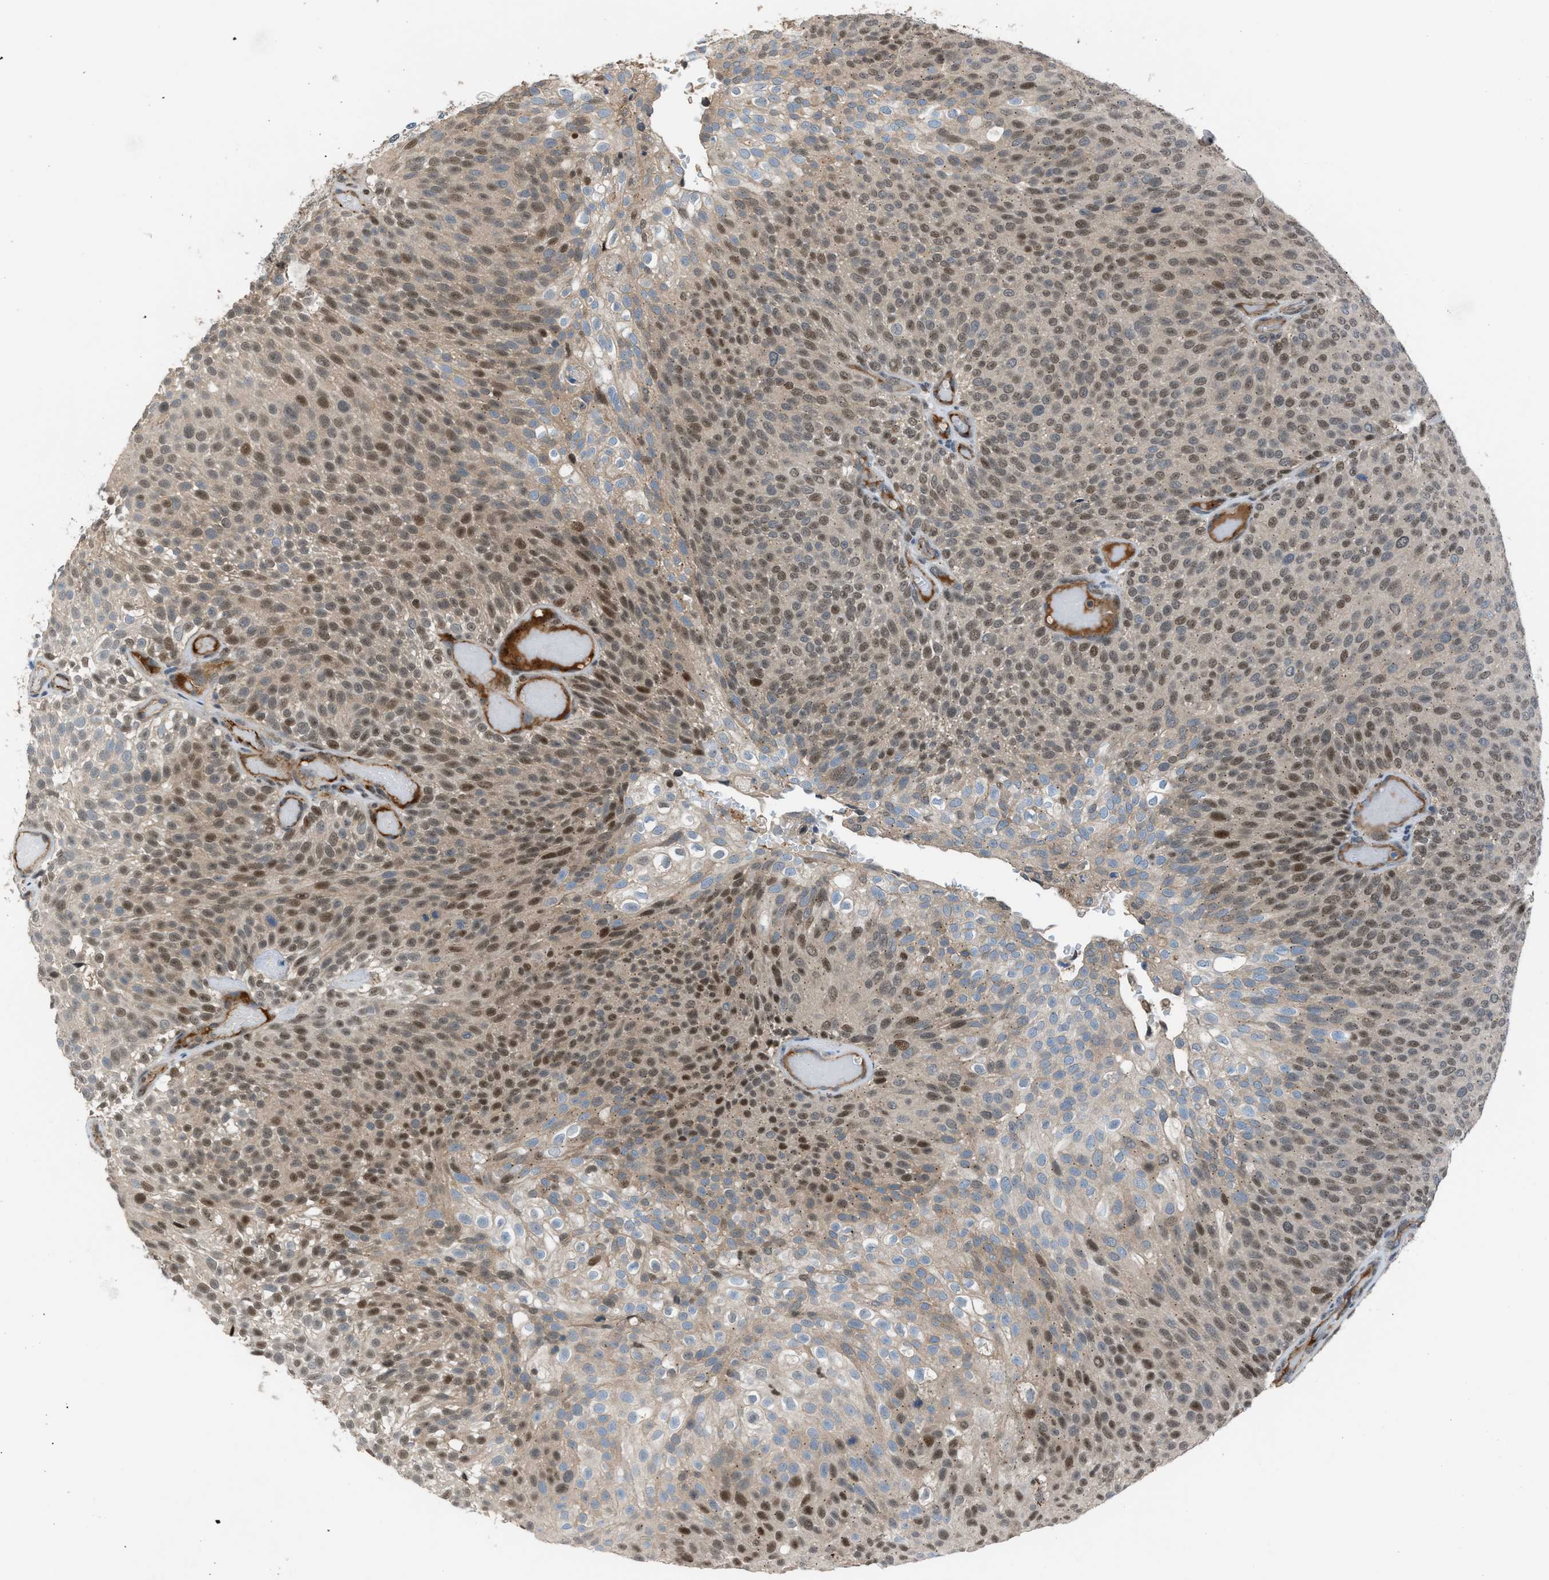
{"staining": {"intensity": "moderate", "quantity": ">75%", "location": "nuclear"}, "tissue": "urothelial cancer", "cell_type": "Tumor cells", "image_type": "cancer", "snomed": [{"axis": "morphology", "description": "Urothelial carcinoma, Low grade"}, {"axis": "topography", "description": "Urinary bladder"}], "caption": "High-power microscopy captured an immunohistochemistry photomicrograph of urothelial cancer, revealing moderate nuclear staining in about >75% of tumor cells.", "gene": "CRTC1", "patient": {"sex": "male", "age": 78}}